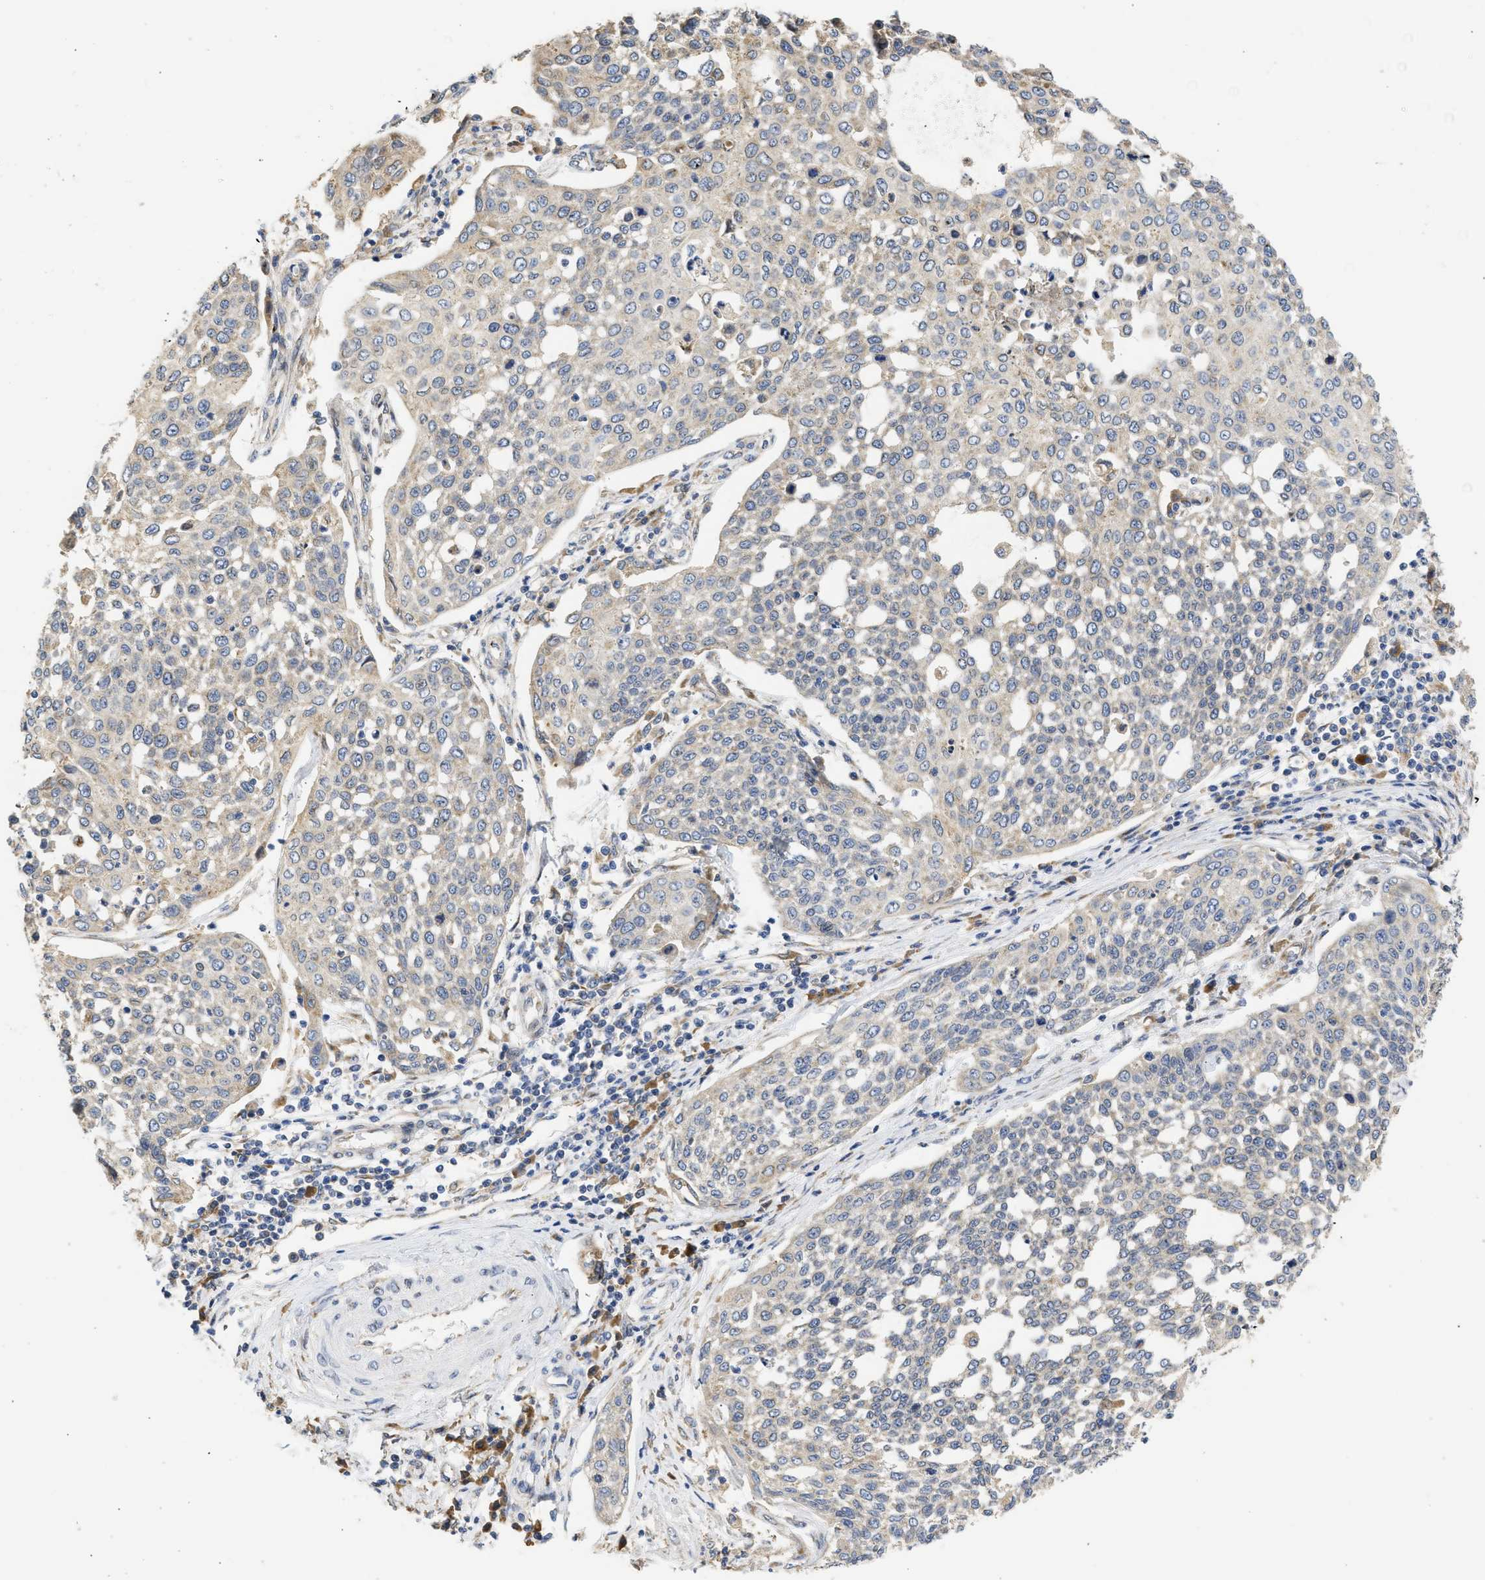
{"staining": {"intensity": "weak", "quantity": "25%-75%", "location": "cytoplasmic/membranous"}, "tissue": "cervical cancer", "cell_type": "Tumor cells", "image_type": "cancer", "snomed": [{"axis": "morphology", "description": "Squamous cell carcinoma, NOS"}, {"axis": "topography", "description": "Cervix"}], "caption": "Brown immunohistochemical staining in cervical cancer (squamous cell carcinoma) reveals weak cytoplasmic/membranous expression in approximately 25%-75% of tumor cells.", "gene": "TMED1", "patient": {"sex": "female", "age": 34}}